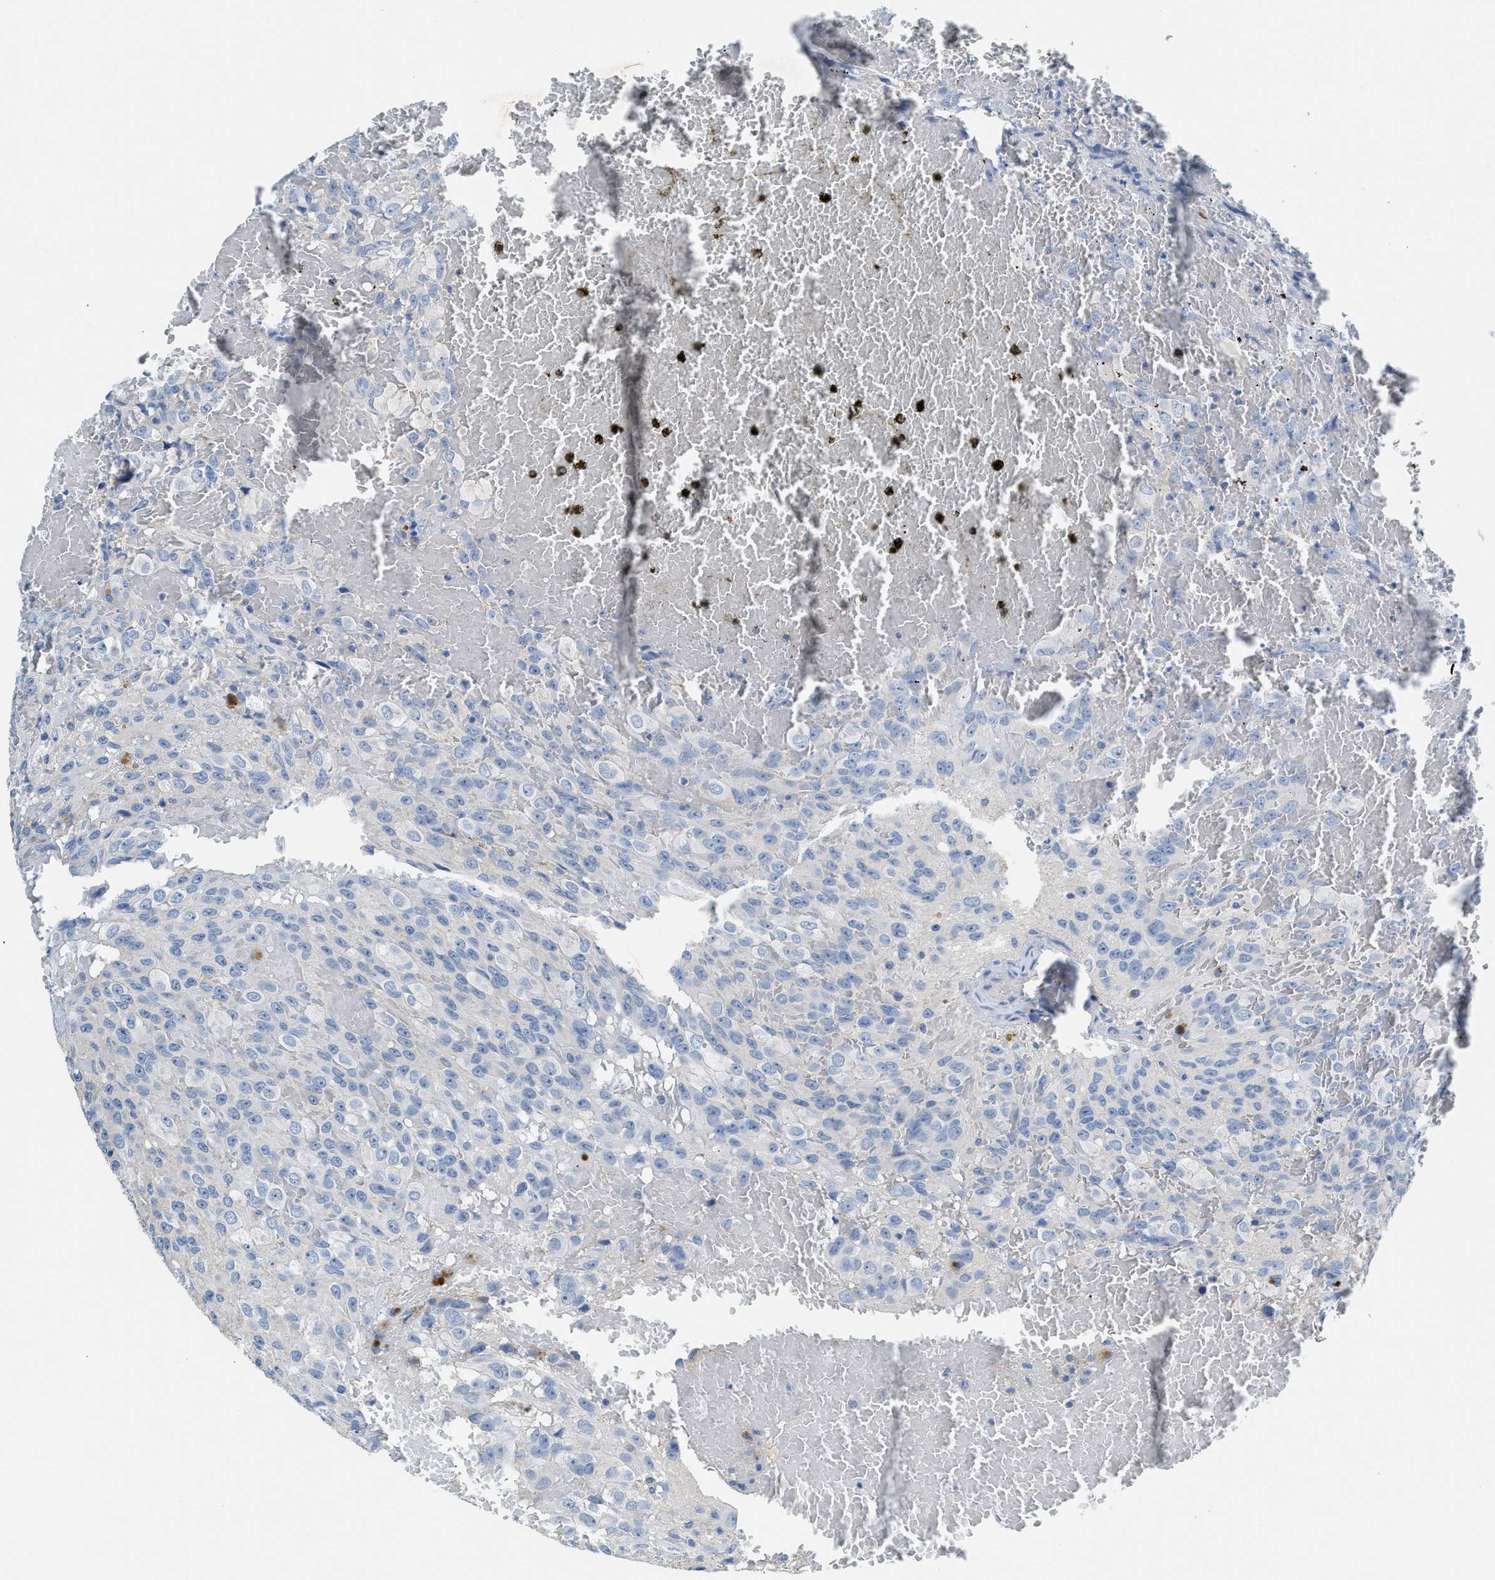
{"staining": {"intensity": "negative", "quantity": "none", "location": "none"}, "tissue": "glioma", "cell_type": "Tumor cells", "image_type": "cancer", "snomed": [{"axis": "morphology", "description": "Glioma, malignant, High grade"}, {"axis": "topography", "description": "Brain"}], "caption": "High-grade glioma (malignant) was stained to show a protein in brown. There is no significant staining in tumor cells.", "gene": "SLC10A6", "patient": {"sex": "male", "age": 32}}